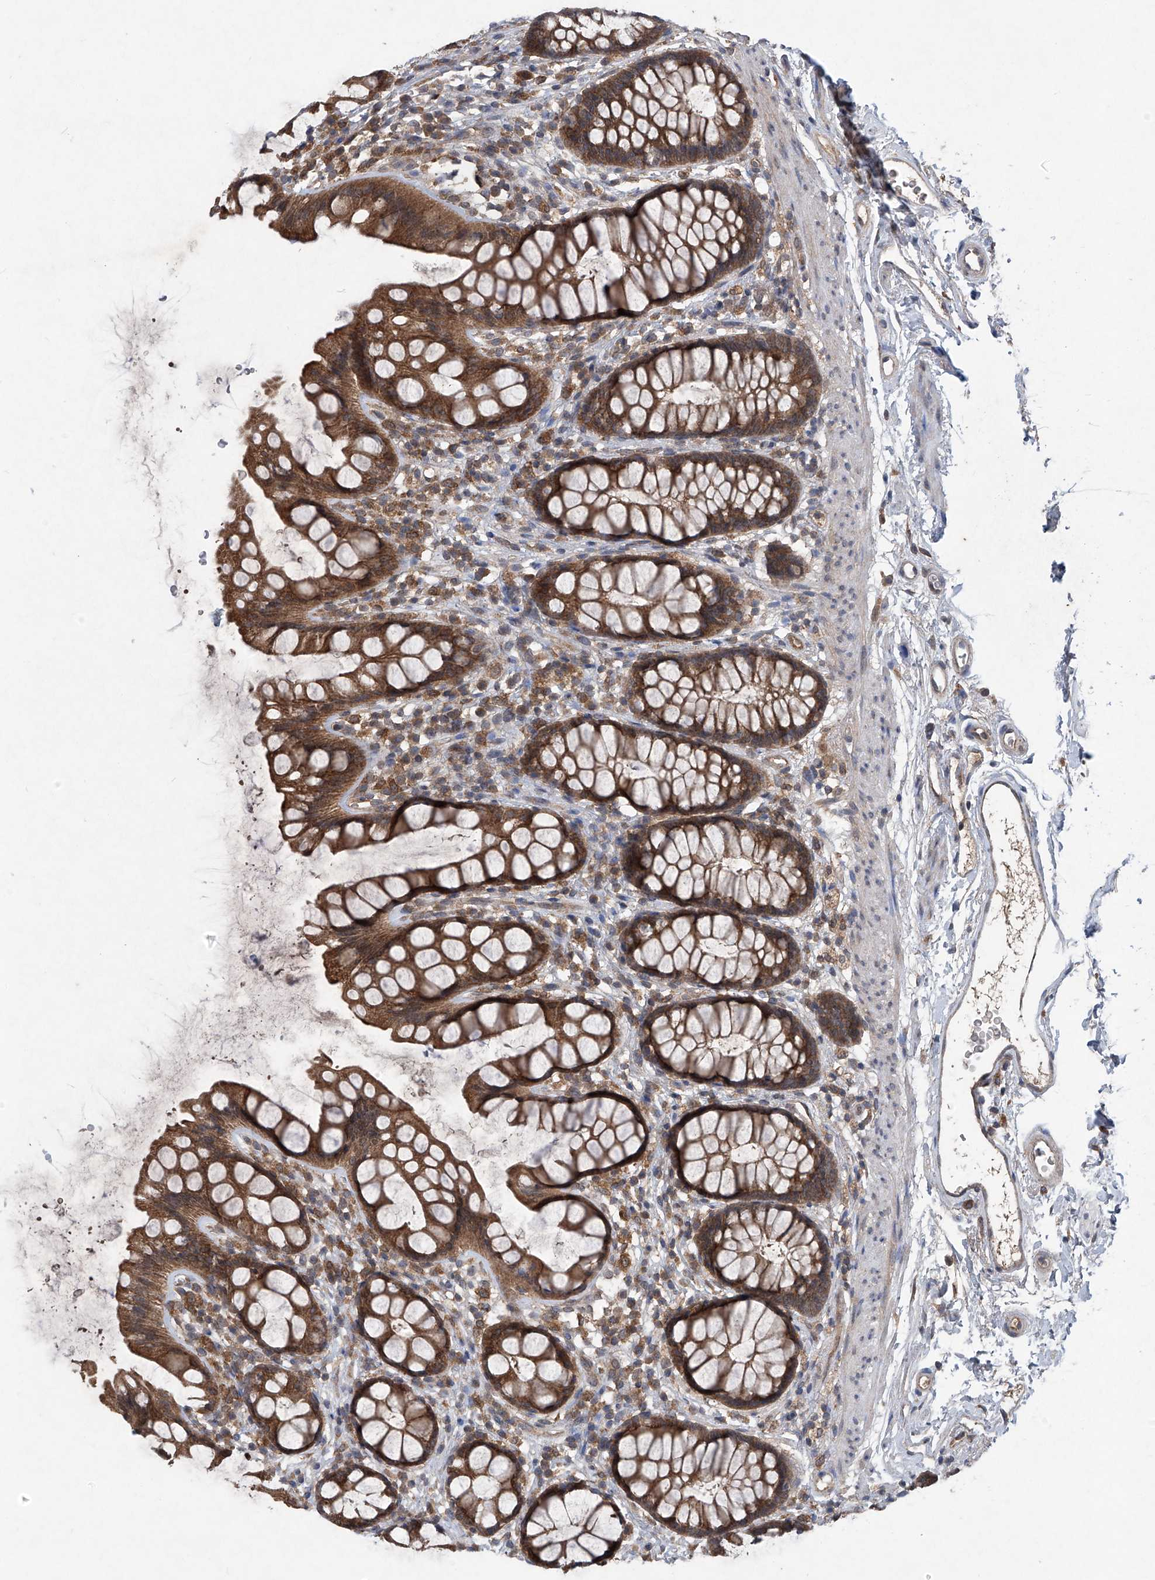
{"staining": {"intensity": "strong", "quantity": ">75%", "location": "cytoplasmic/membranous"}, "tissue": "rectum", "cell_type": "Glandular cells", "image_type": "normal", "snomed": [{"axis": "morphology", "description": "Normal tissue, NOS"}, {"axis": "topography", "description": "Rectum"}], "caption": "This is a micrograph of immunohistochemistry staining of normal rectum, which shows strong staining in the cytoplasmic/membranous of glandular cells.", "gene": "SUMF2", "patient": {"sex": "female", "age": 65}}